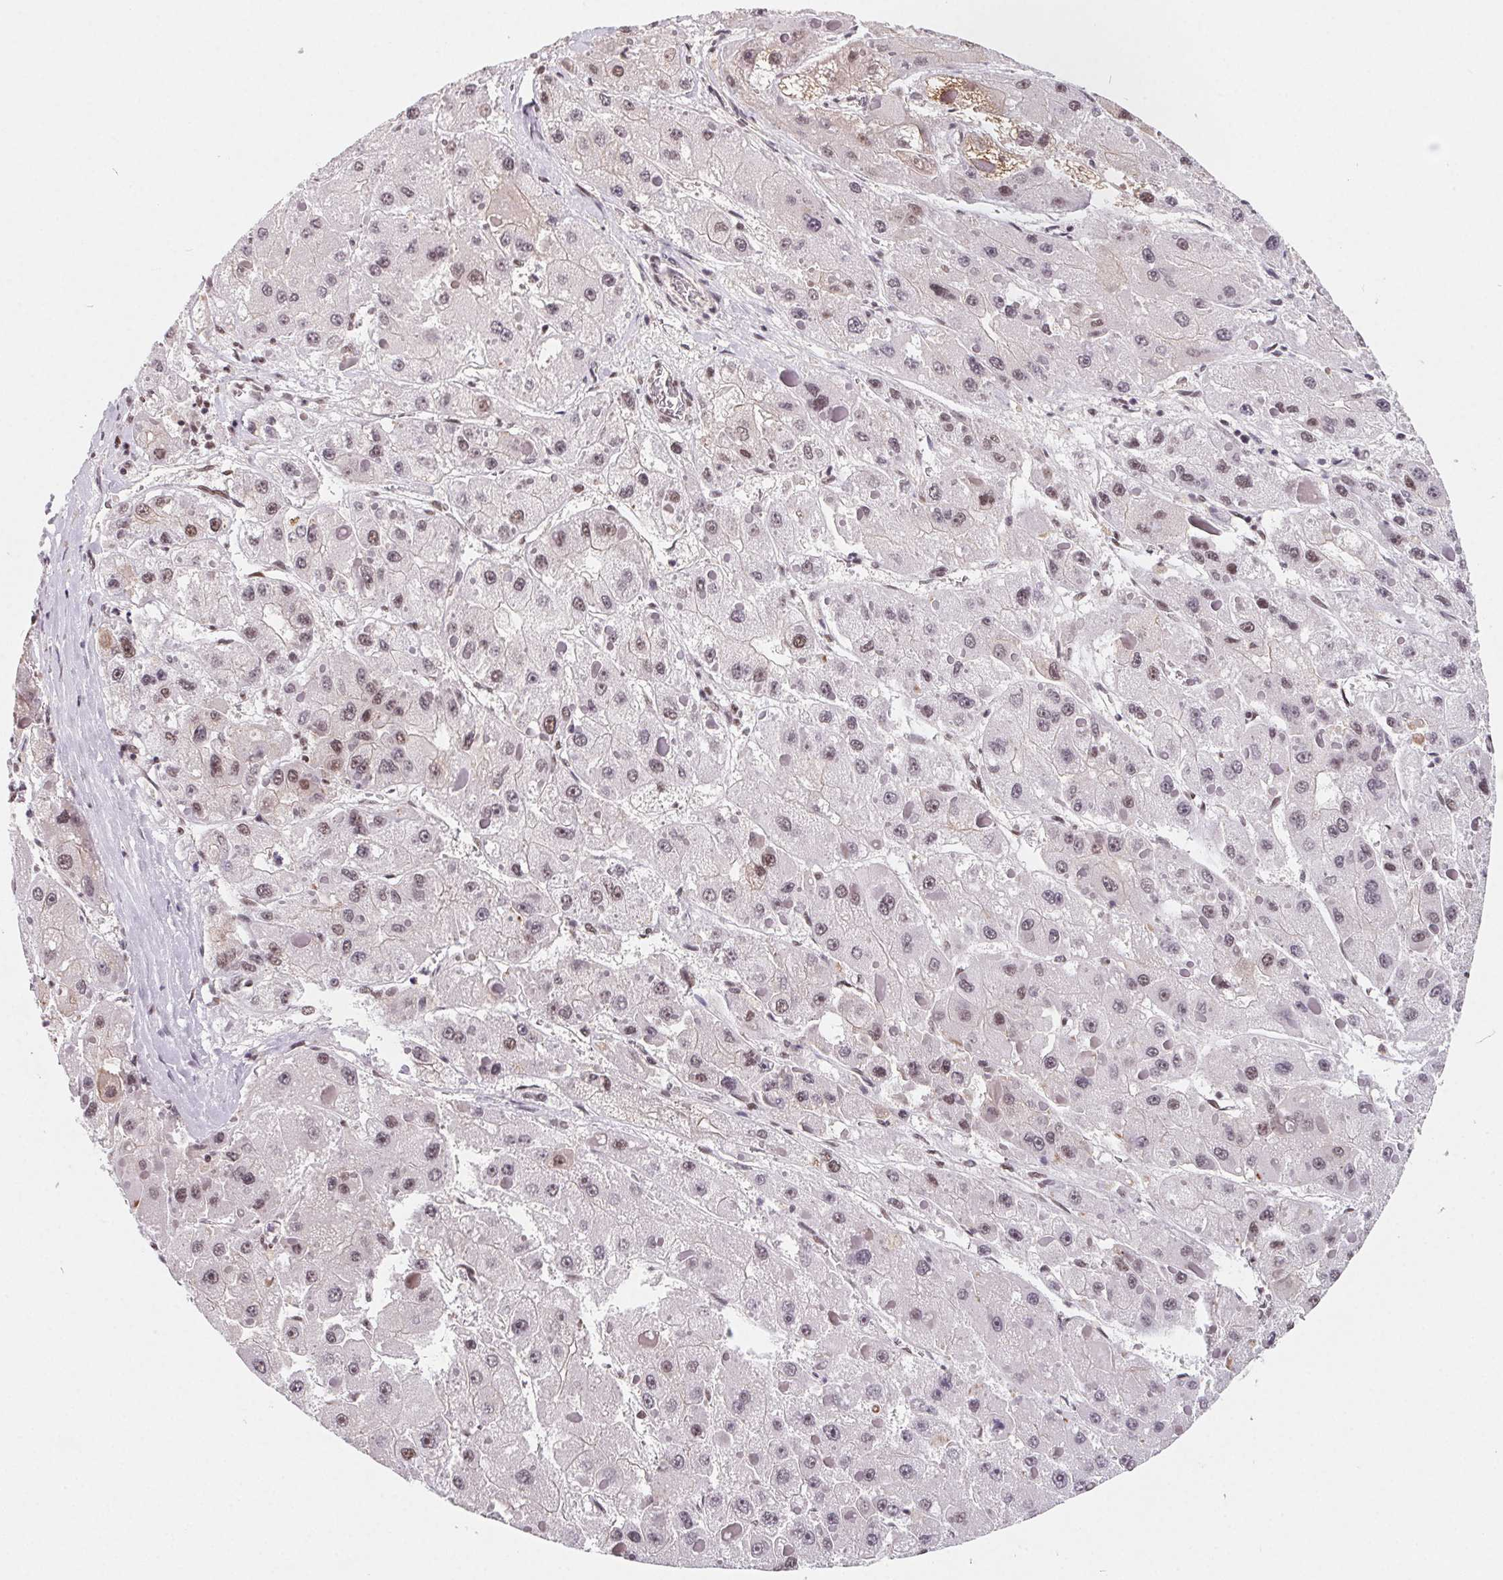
{"staining": {"intensity": "weak", "quantity": "25%-75%", "location": "nuclear"}, "tissue": "liver cancer", "cell_type": "Tumor cells", "image_type": "cancer", "snomed": [{"axis": "morphology", "description": "Carcinoma, Hepatocellular, NOS"}, {"axis": "topography", "description": "Liver"}], "caption": "Hepatocellular carcinoma (liver) was stained to show a protein in brown. There is low levels of weak nuclear expression in approximately 25%-75% of tumor cells.", "gene": "TCERG1", "patient": {"sex": "female", "age": 73}}